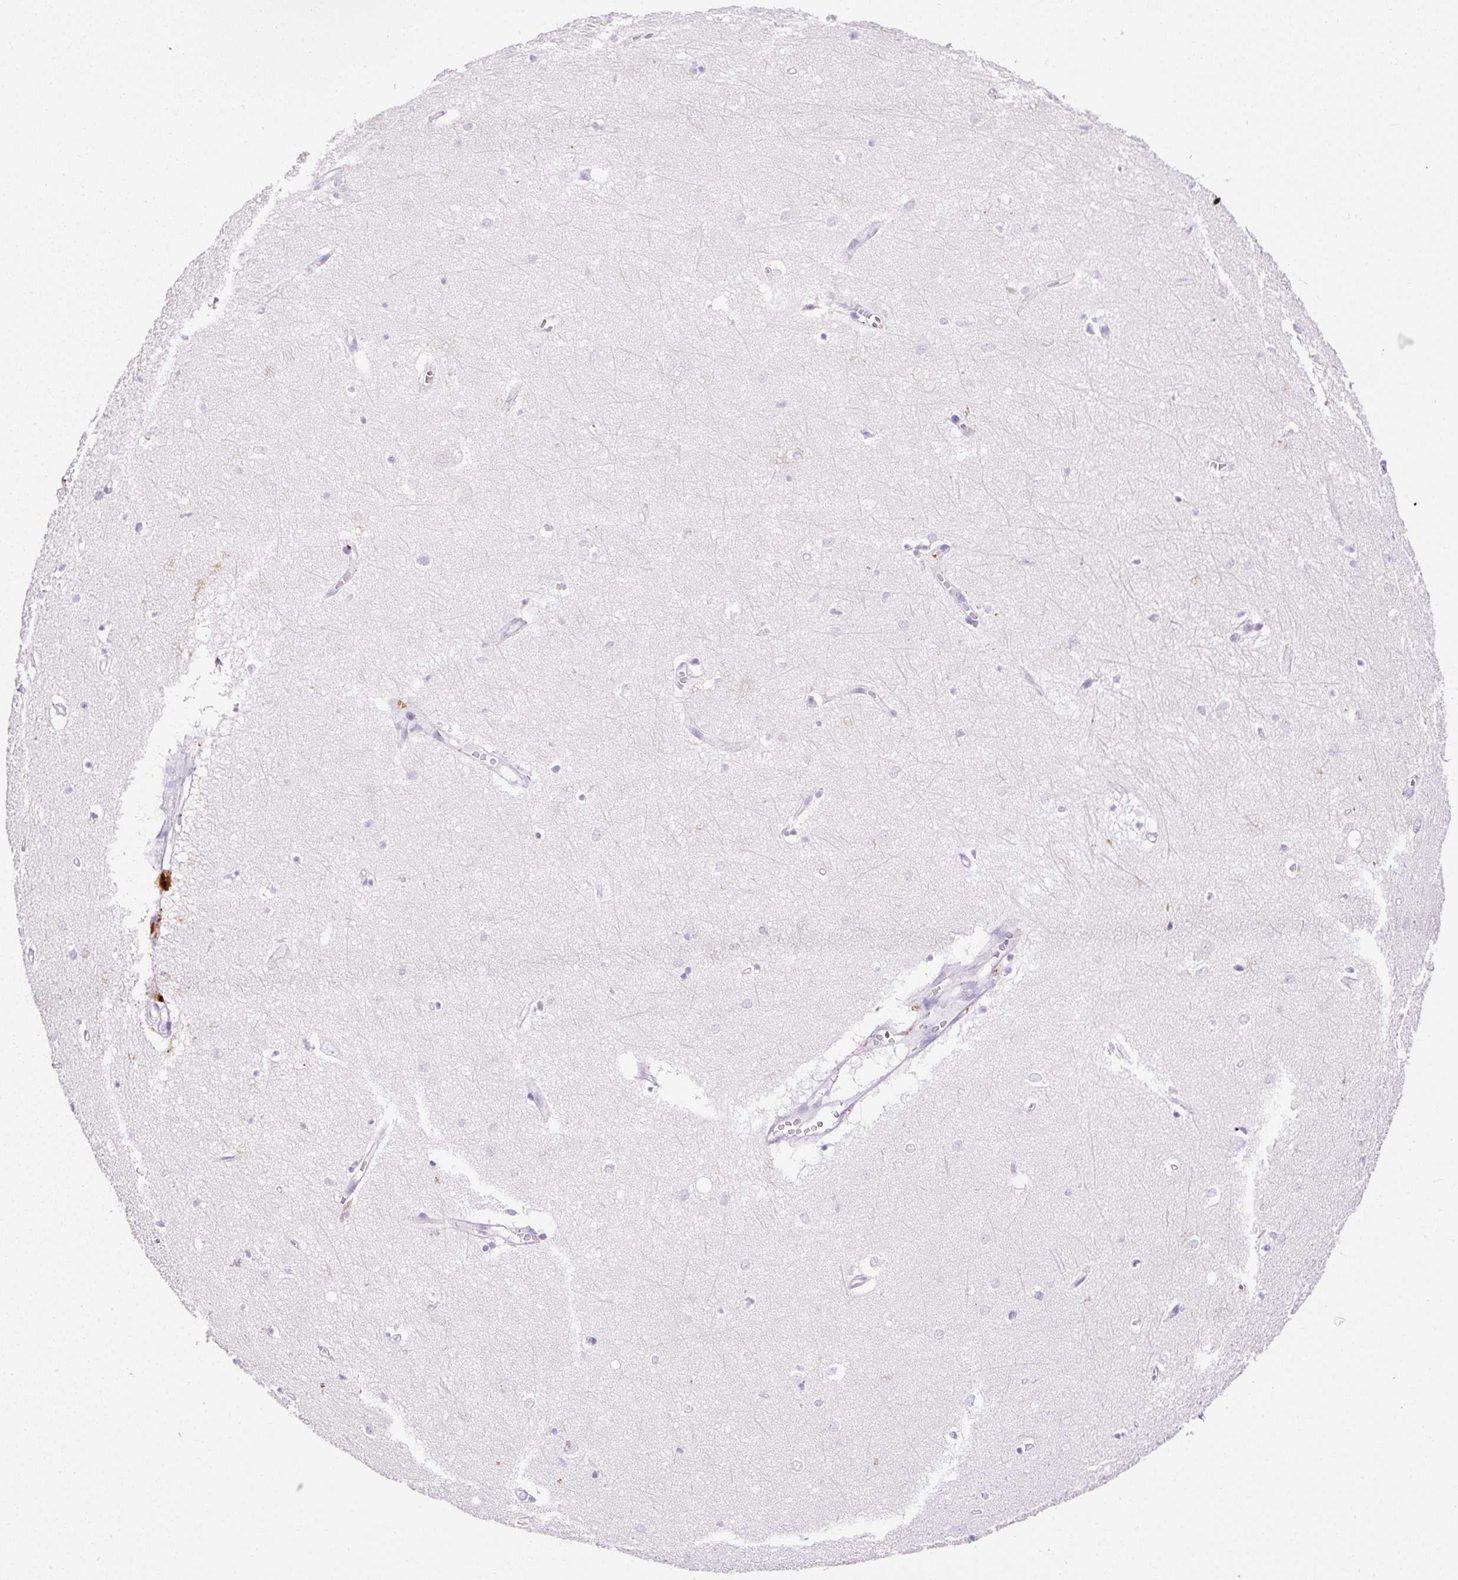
{"staining": {"intensity": "negative", "quantity": "none", "location": "none"}, "tissue": "hippocampus", "cell_type": "Glial cells", "image_type": "normal", "snomed": [{"axis": "morphology", "description": "Normal tissue, NOS"}, {"axis": "topography", "description": "Hippocampus"}], "caption": "A histopathology image of human hippocampus is negative for staining in glial cells. Nuclei are stained in blue.", "gene": "APCS", "patient": {"sex": "female", "age": 64}}